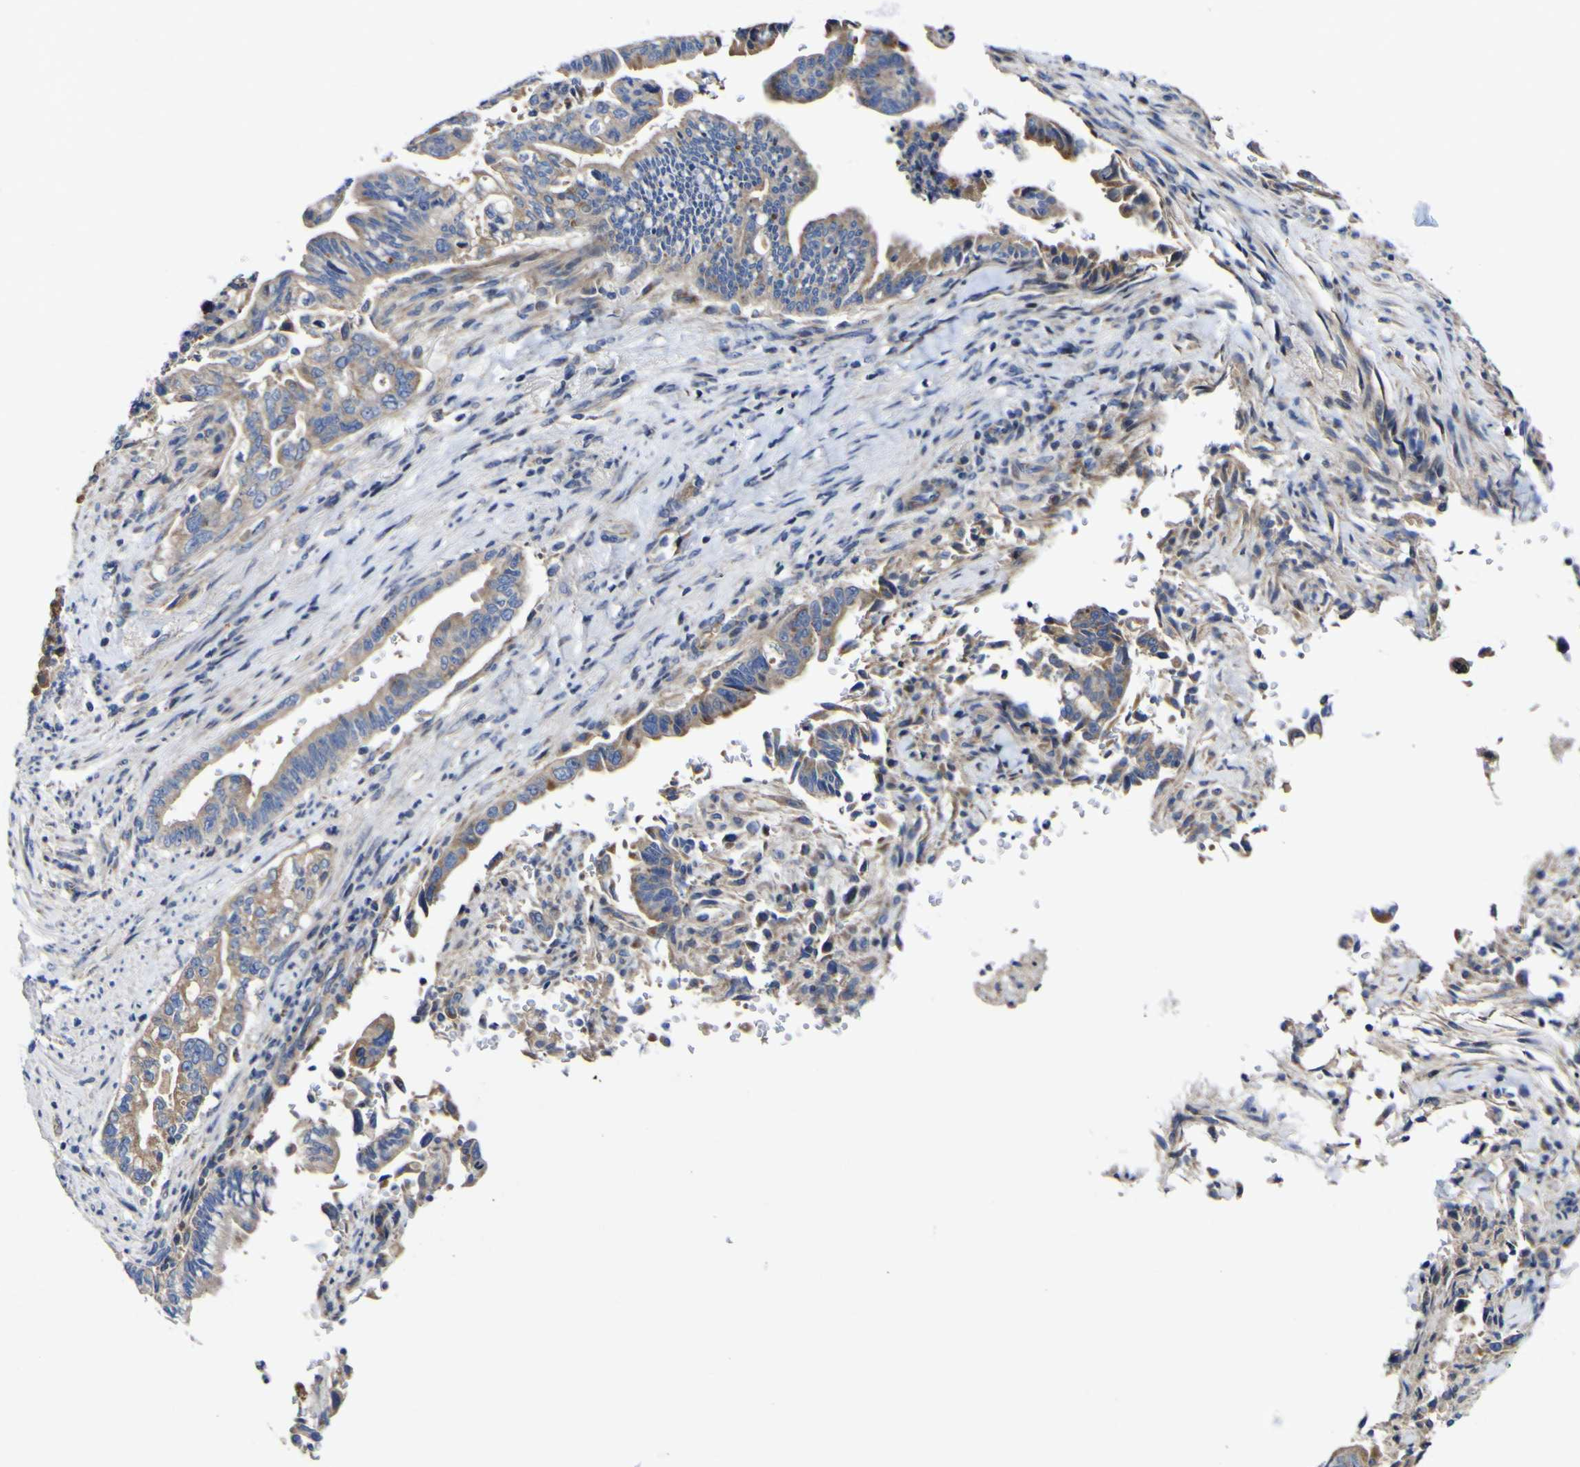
{"staining": {"intensity": "moderate", "quantity": ">75%", "location": "cytoplasmic/membranous"}, "tissue": "pancreatic cancer", "cell_type": "Tumor cells", "image_type": "cancer", "snomed": [{"axis": "morphology", "description": "Adenocarcinoma, NOS"}, {"axis": "topography", "description": "Pancreas"}], "caption": "A histopathology image of pancreatic cancer (adenocarcinoma) stained for a protein shows moderate cytoplasmic/membranous brown staining in tumor cells. The staining was performed using DAB (3,3'-diaminobenzidine) to visualize the protein expression in brown, while the nuclei were stained in blue with hematoxylin (Magnification: 20x).", "gene": "CCDC90B", "patient": {"sex": "male", "age": 70}}